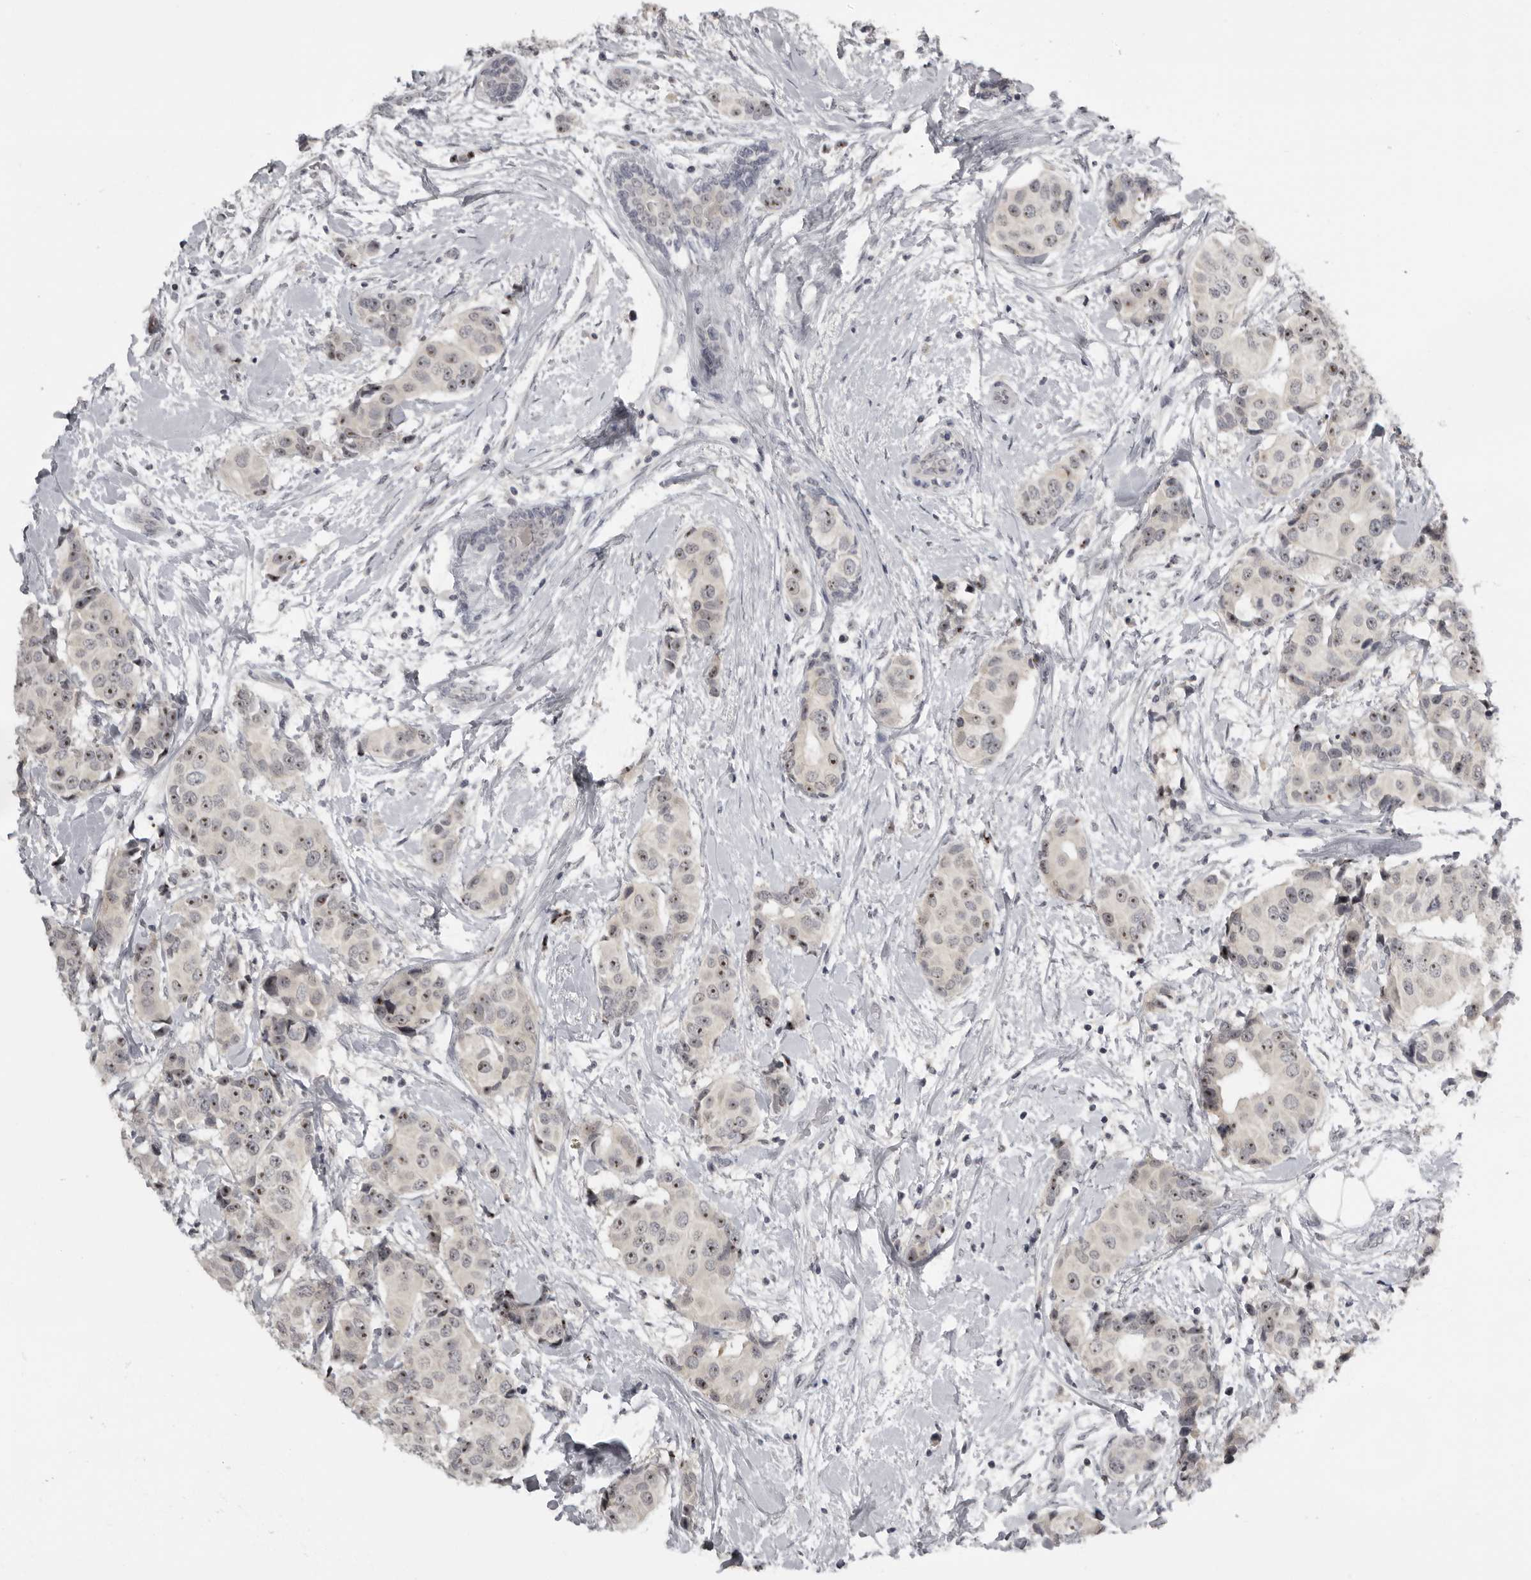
{"staining": {"intensity": "weak", "quantity": "25%-75%", "location": "nuclear"}, "tissue": "breast cancer", "cell_type": "Tumor cells", "image_type": "cancer", "snomed": [{"axis": "morphology", "description": "Normal tissue, NOS"}, {"axis": "morphology", "description": "Duct carcinoma"}, {"axis": "topography", "description": "Breast"}], "caption": "The histopathology image demonstrates staining of infiltrating ductal carcinoma (breast), revealing weak nuclear protein positivity (brown color) within tumor cells. (brown staining indicates protein expression, while blue staining denotes nuclei).", "gene": "MRTO4", "patient": {"sex": "female", "age": 39}}